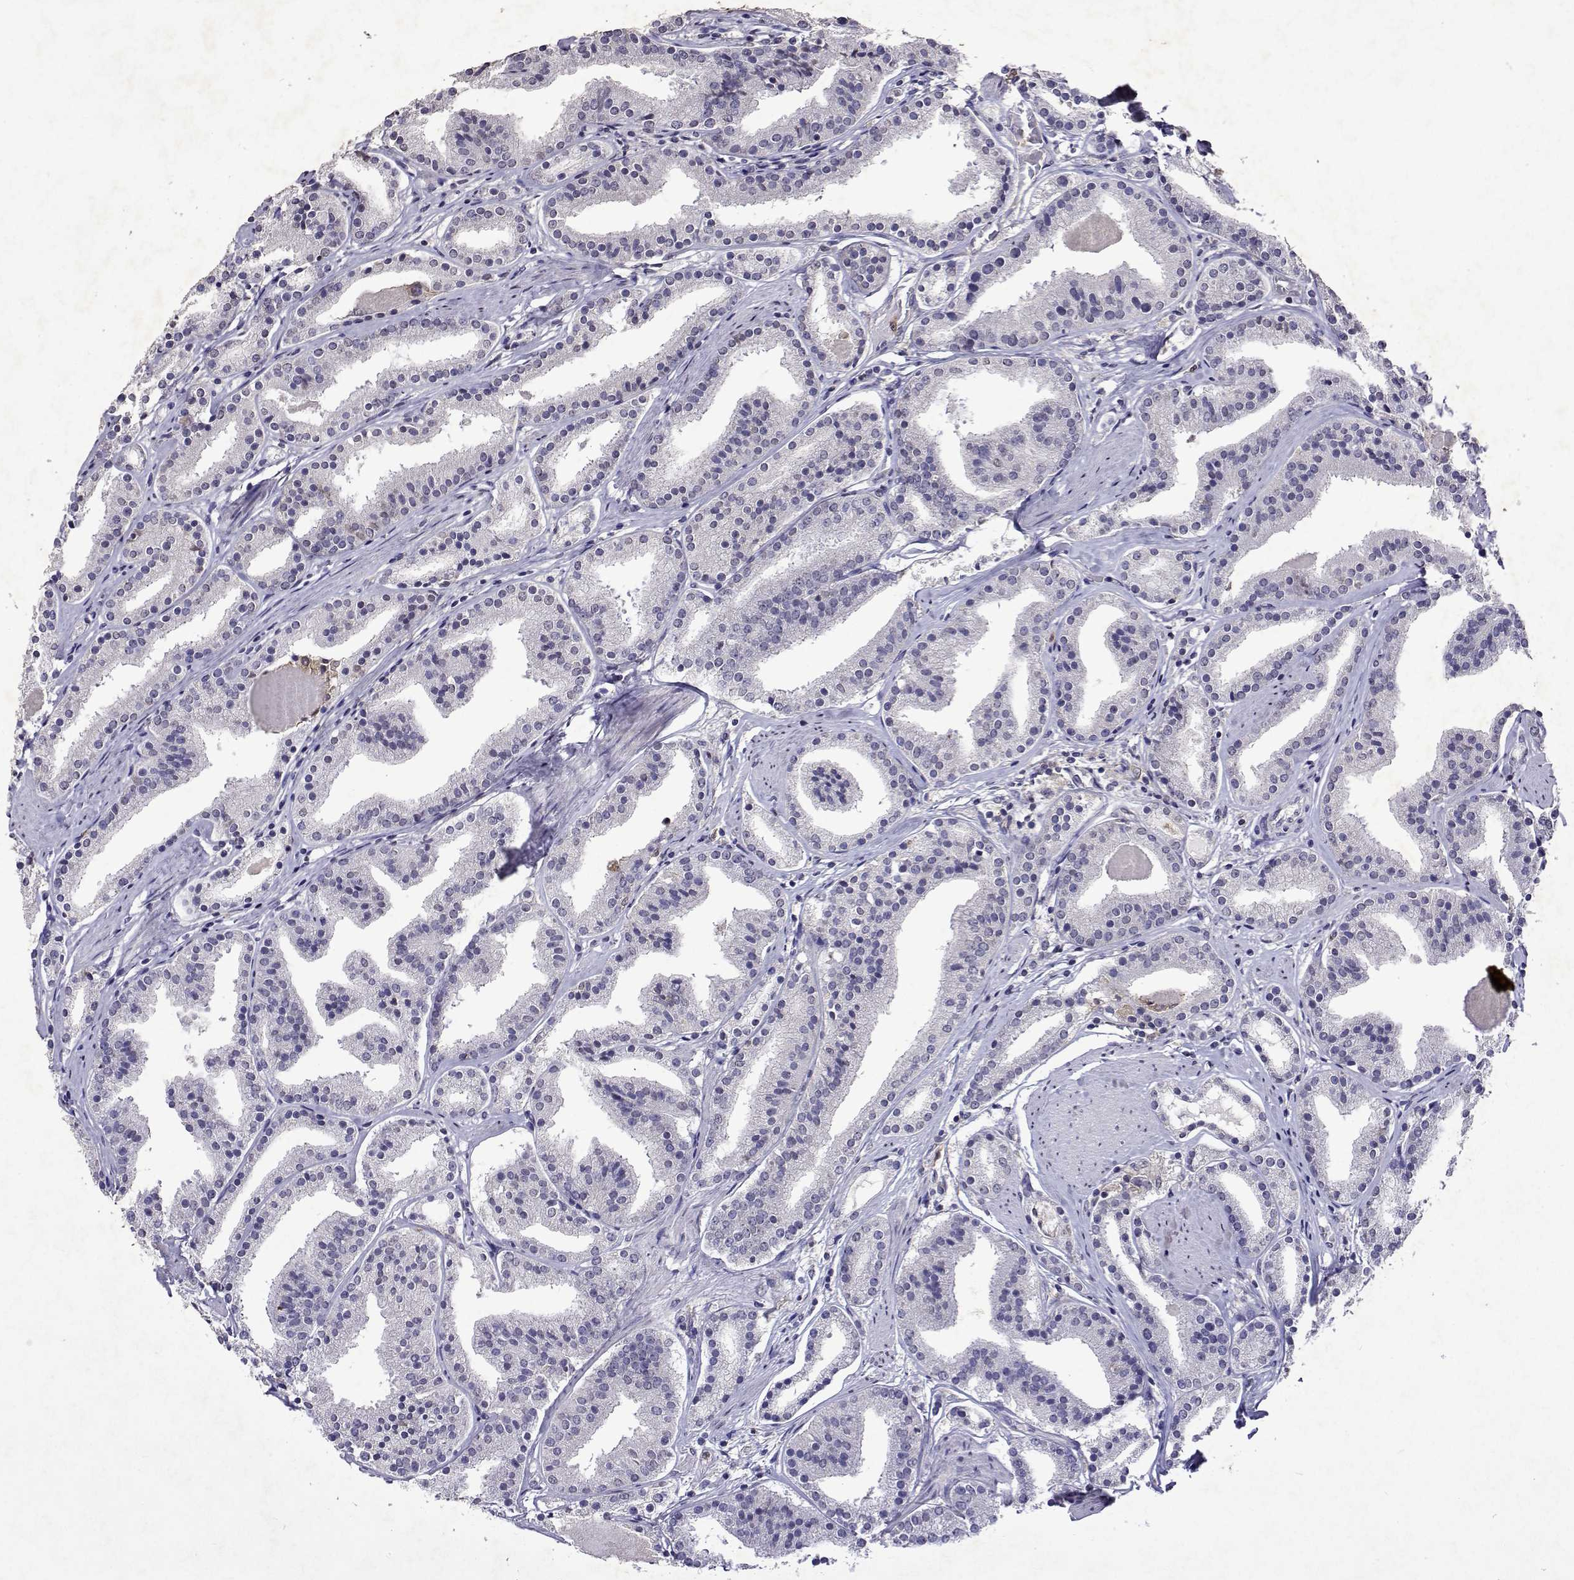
{"staining": {"intensity": "negative", "quantity": "none", "location": "none"}, "tissue": "prostate cancer", "cell_type": "Tumor cells", "image_type": "cancer", "snomed": [{"axis": "morphology", "description": "Adenocarcinoma, High grade"}, {"axis": "topography", "description": "Prostate"}], "caption": "Immunohistochemistry (IHC) histopathology image of neoplastic tissue: high-grade adenocarcinoma (prostate) stained with DAB (3,3'-diaminobenzidine) exhibits no significant protein staining in tumor cells.", "gene": "APAF1", "patient": {"sex": "male", "age": 63}}